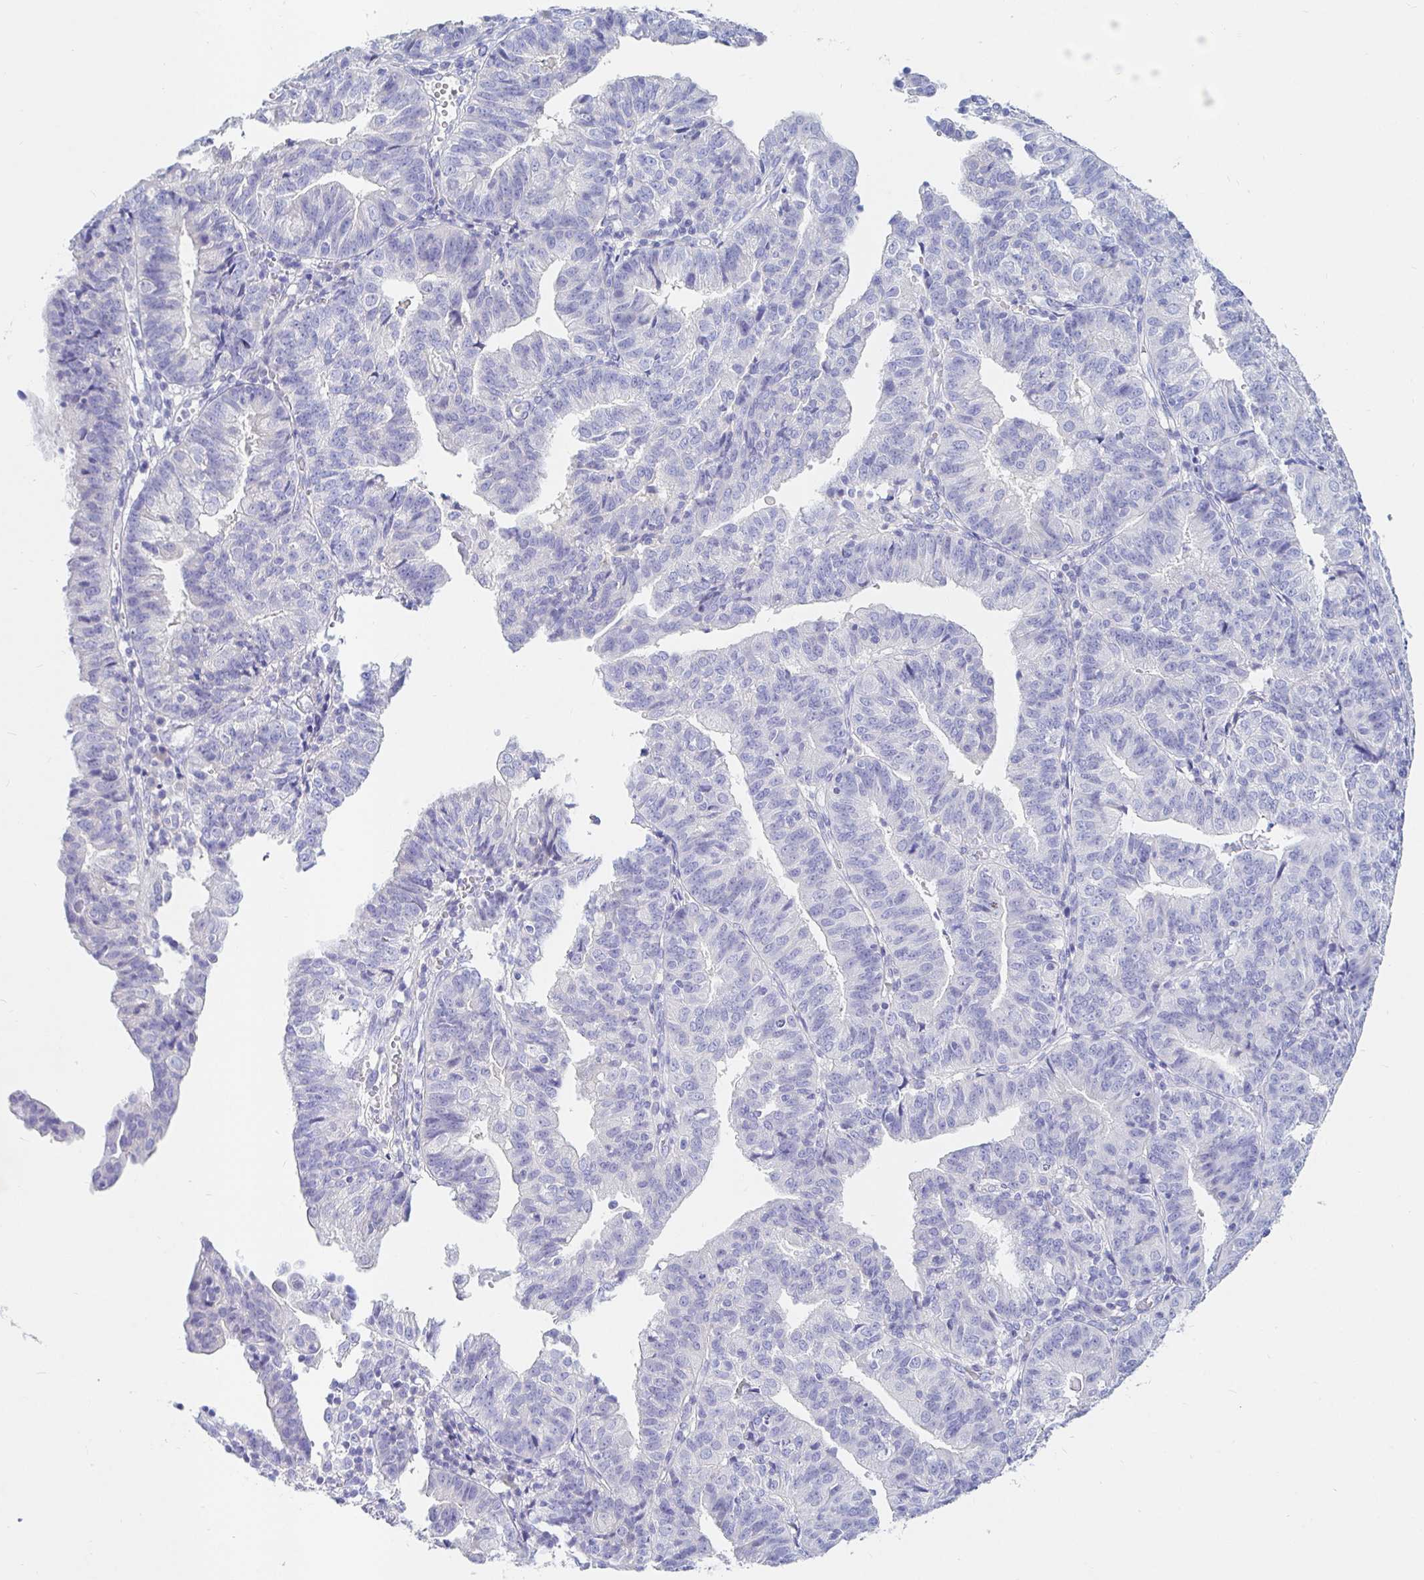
{"staining": {"intensity": "negative", "quantity": "none", "location": "none"}, "tissue": "endometrial cancer", "cell_type": "Tumor cells", "image_type": "cancer", "snomed": [{"axis": "morphology", "description": "Adenocarcinoma, NOS"}, {"axis": "topography", "description": "Endometrium"}], "caption": "Adenocarcinoma (endometrial) was stained to show a protein in brown. There is no significant staining in tumor cells.", "gene": "NR2E1", "patient": {"sex": "female", "age": 56}}